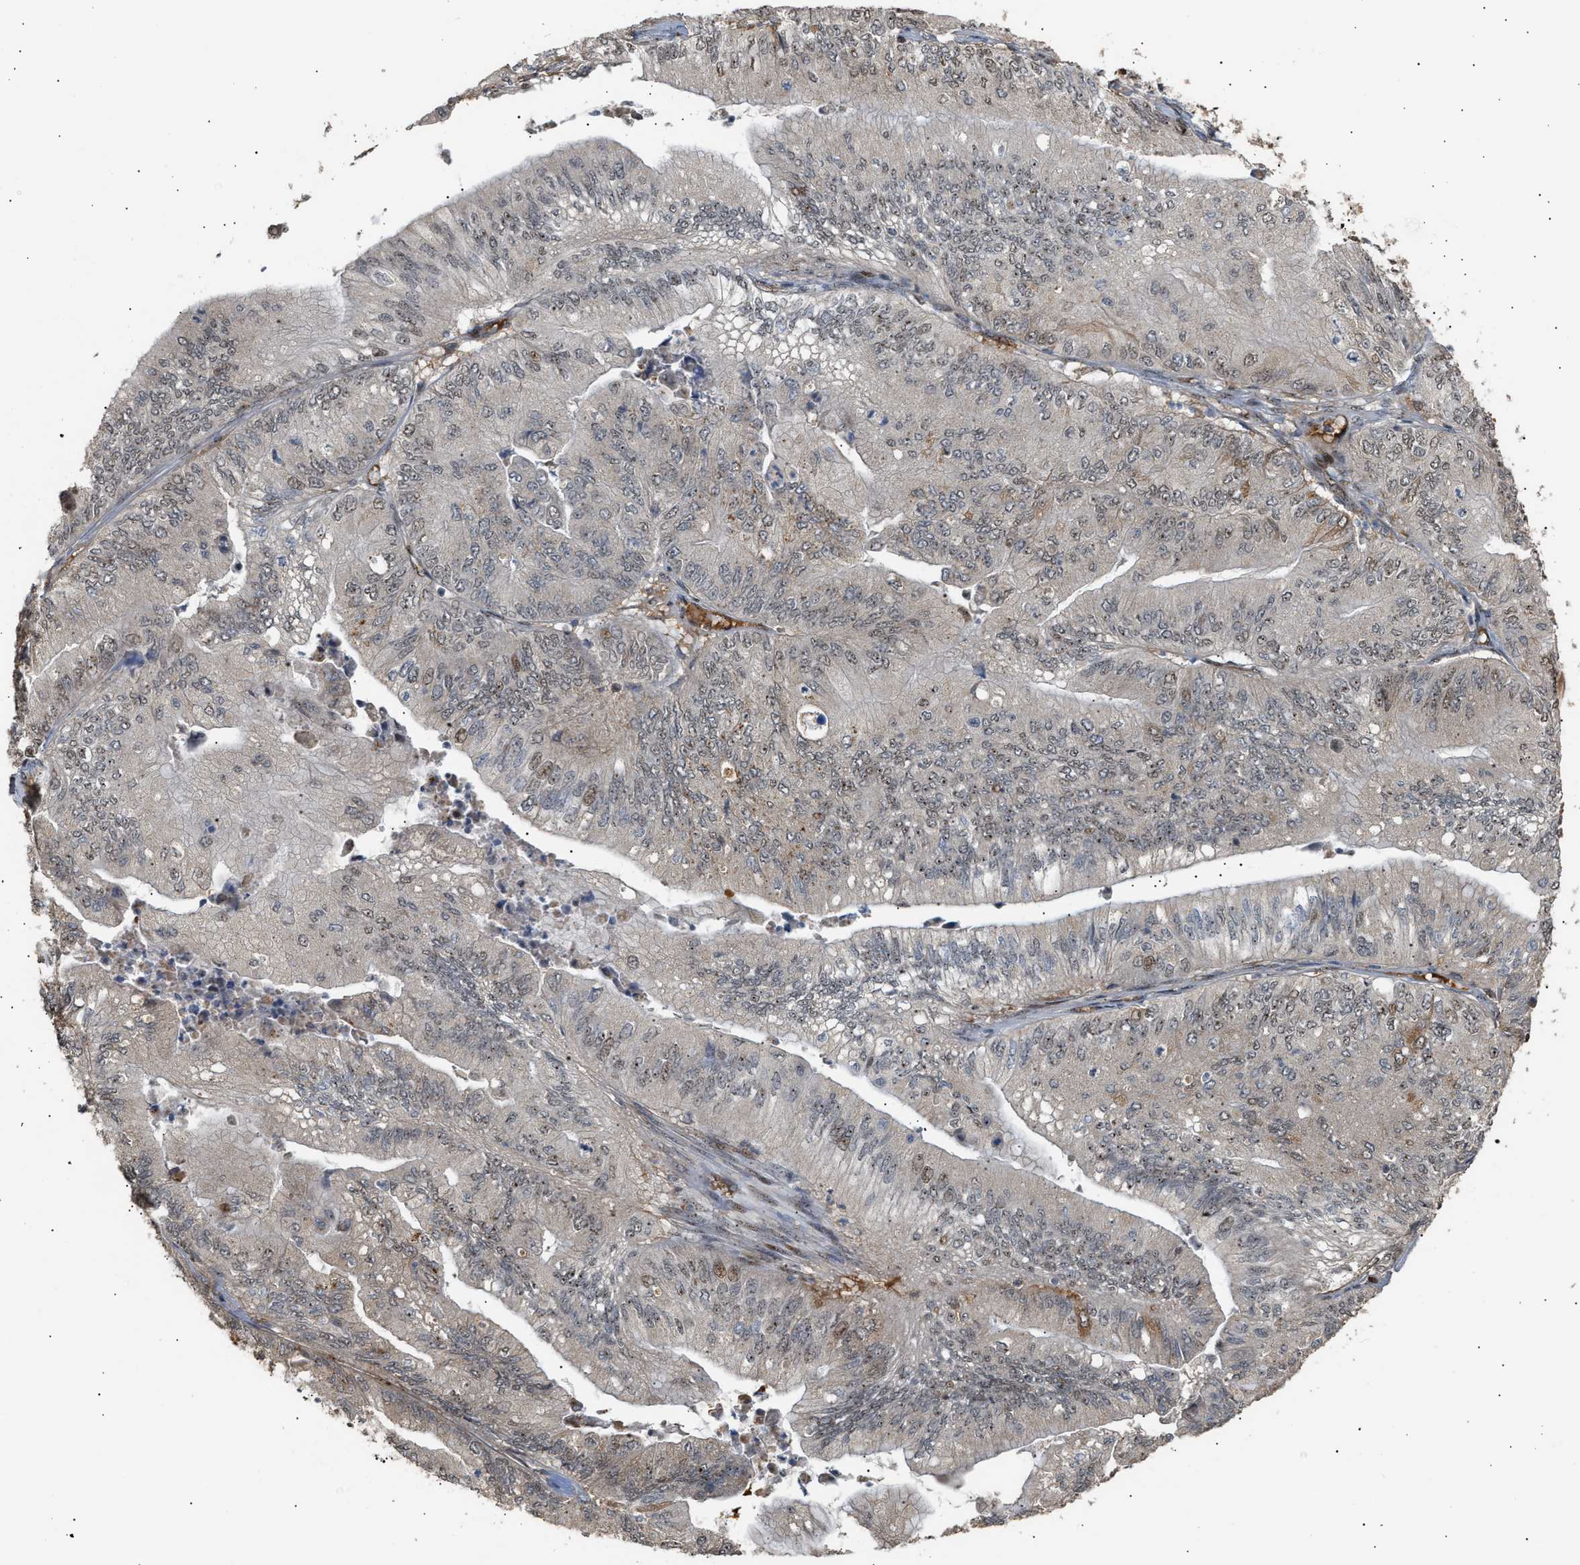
{"staining": {"intensity": "weak", "quantity": "<25%", "location": "nuclear"}, "tissue": "ovarian cancer", "cell_type": "Tumor cells", "image_type": "cancer", "snomed": [{"axis": "morphology", "description": "Cystadenocarcinoma, mucinous, NOS"}, {"axis": "topography", "description": "Ovary"}], "caption": "This is an immunohistochemistry histopathology image of human ovarian mucinous cystadenocarcinoma. There is no expression in tumor cells.", "gene": "ZFAND5", "patient": {"sex": "female", "age": 61}}